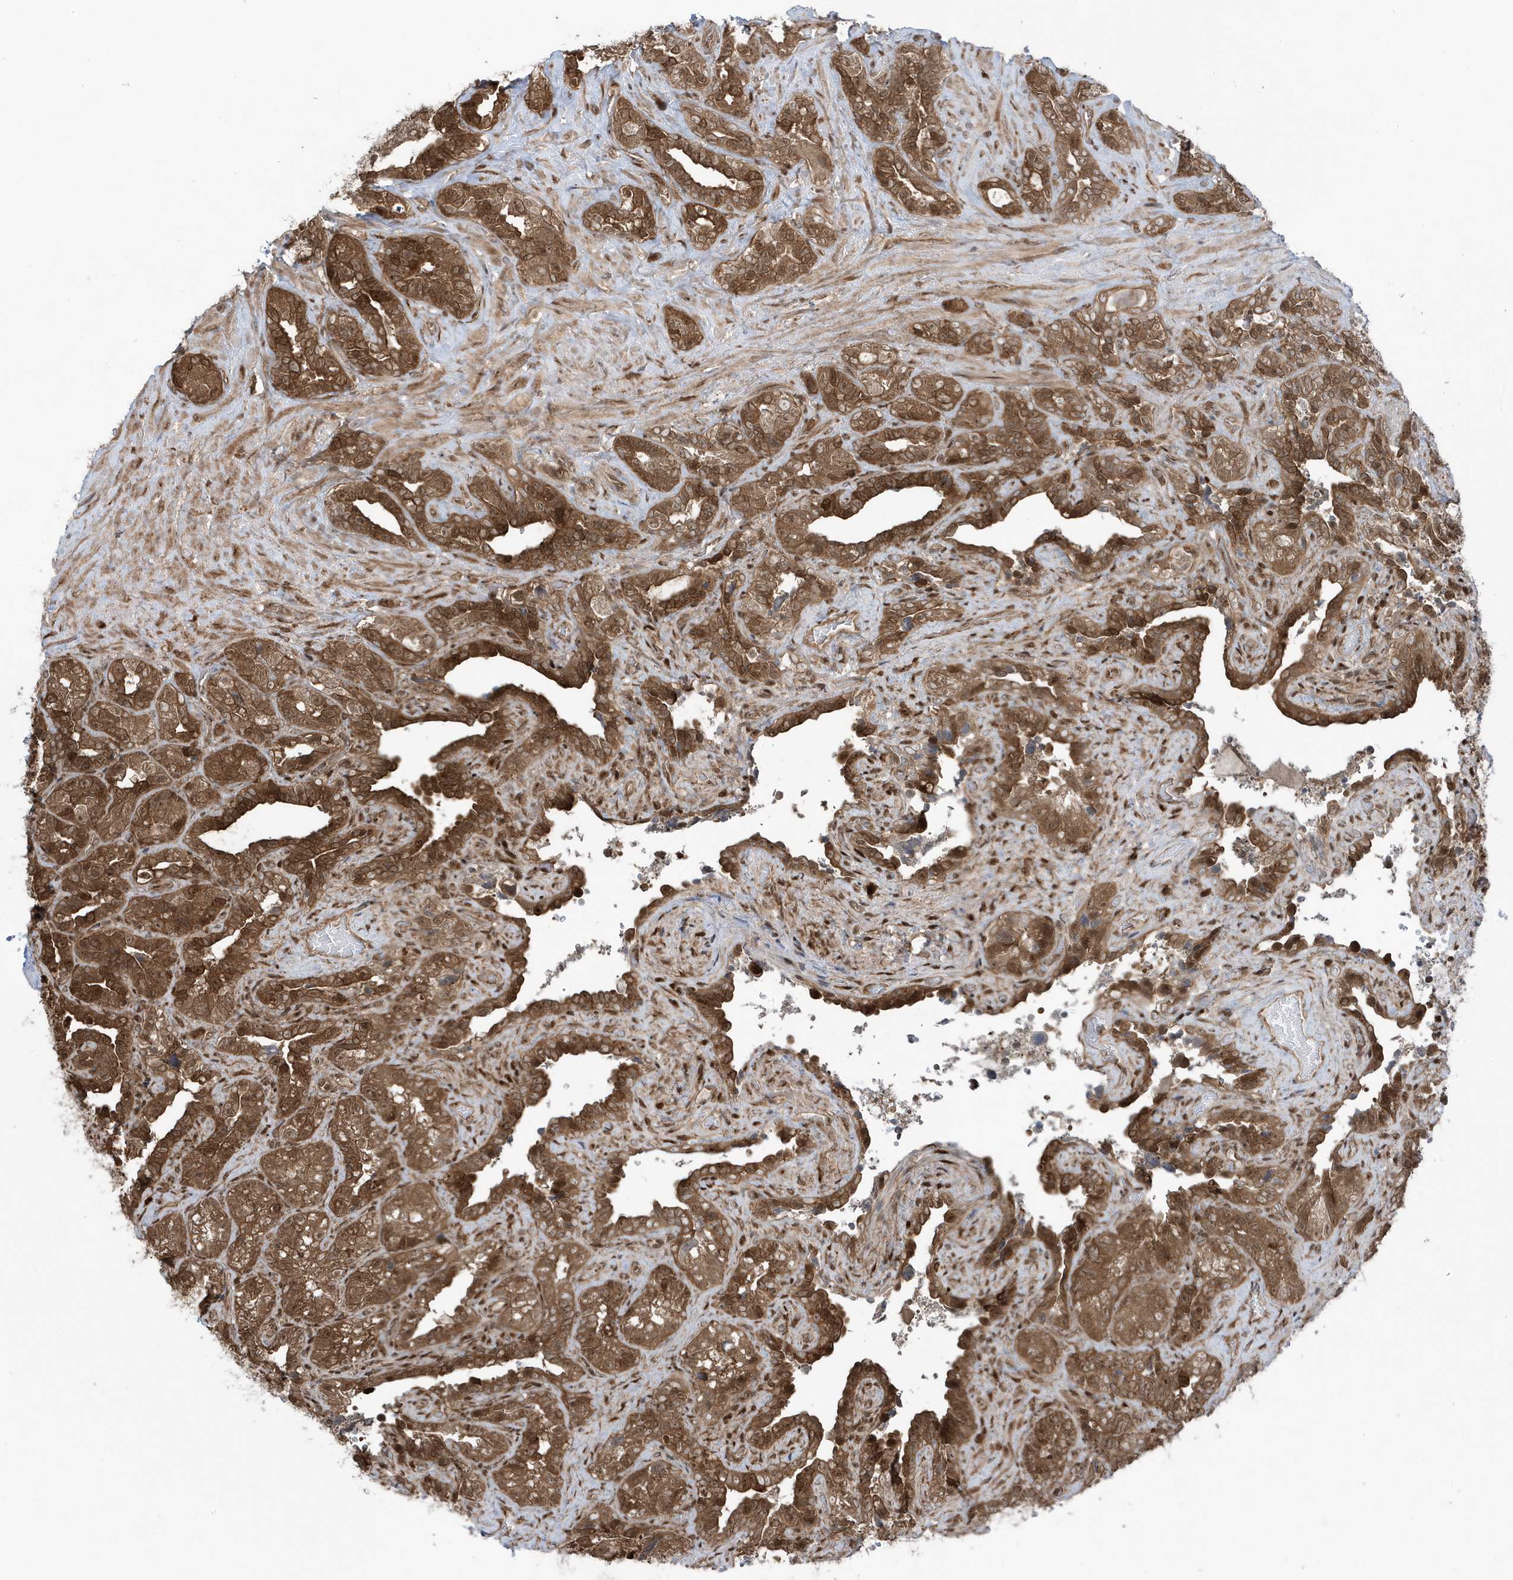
{"staining": {"intensity": "moderate", "quantity": ">75%", "location": "cytoplasmic/membranous,nuclear"}, "tissue": "seminal vesicle", "cell_type": "Glandular cells", "image_type": "normal", "snomed": [{"axis": "morphology", "description": "Normal tissue, NOS"}, {"axis": "topography", "description": "Seminal veicle"}, {"axis": "topography", "description": "Peripheral nerve tissue"}], "caption": "Immunohistochemical staining of benign human seminal vesicle demonstrates medium levels of moderate cytoplasmic/membranous,nuclear positivity in approximately >75% of glandular cells.", "gene": "MAPK1IP1L", "patient": {"sex": "male", "age": 67}}